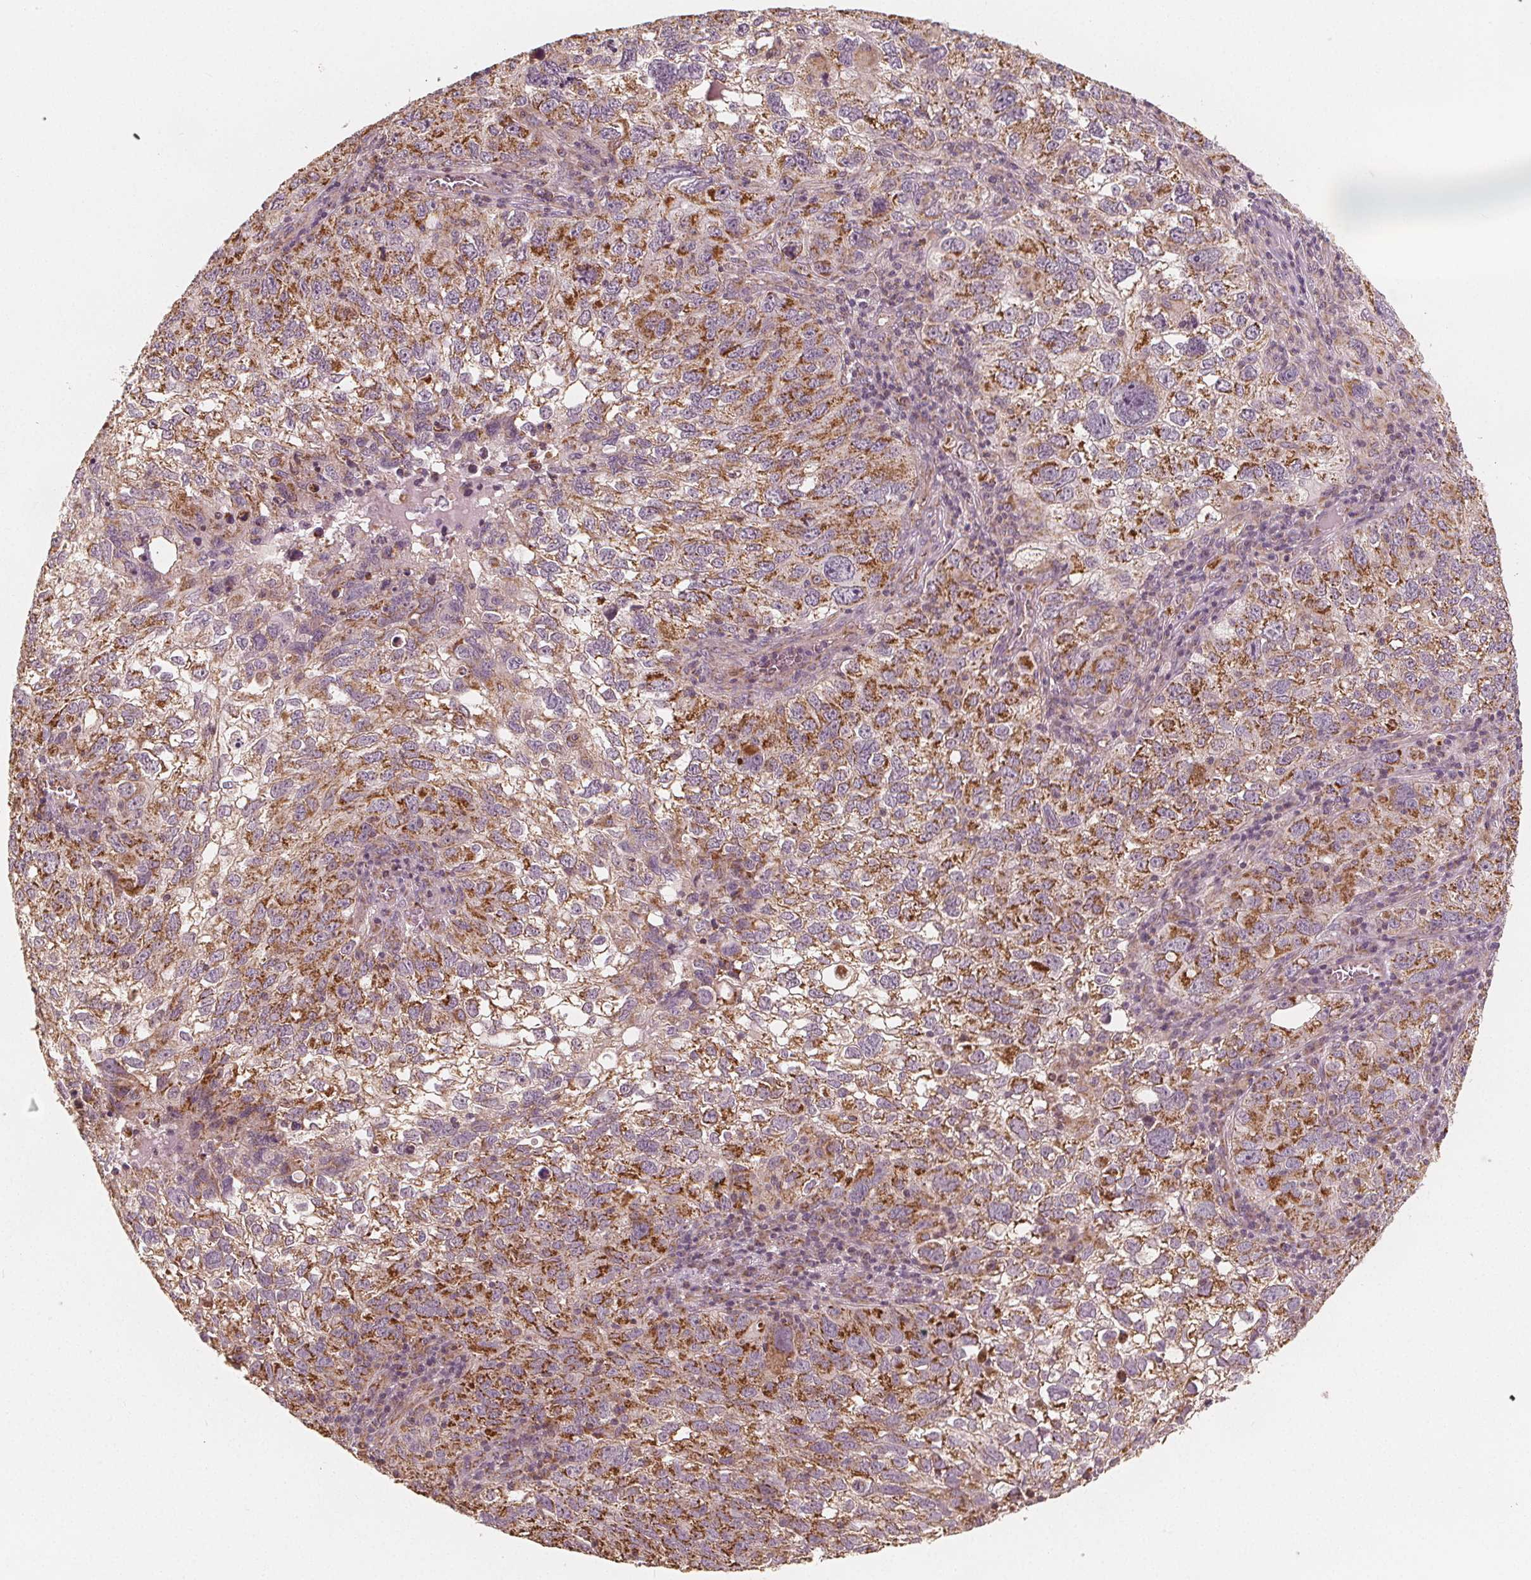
{"staining": {"intensity": "moderate", "quantity": ">75%", "location": "cytoplasmic/membranous"}, "tissue": "cervical cancer", "cell_type": "Tumor cells", "image_type": "cancer", "snomed": [{"axis": "morphology", "description": "Squamous cell carcinoma, NOS"}, {"axis": "topography", "description": "Cervix"}], "caption": "An immunohistochemistry (IHC) image of tumor tissue is shown. Protein staining in brown highlights moderate cytoplasmic/membranous positivity in cervical cancer (squamous cell carcinoma) within tumor cells.", "gene": "PEX26", "patient": {"sex": "female", "age": 55}}